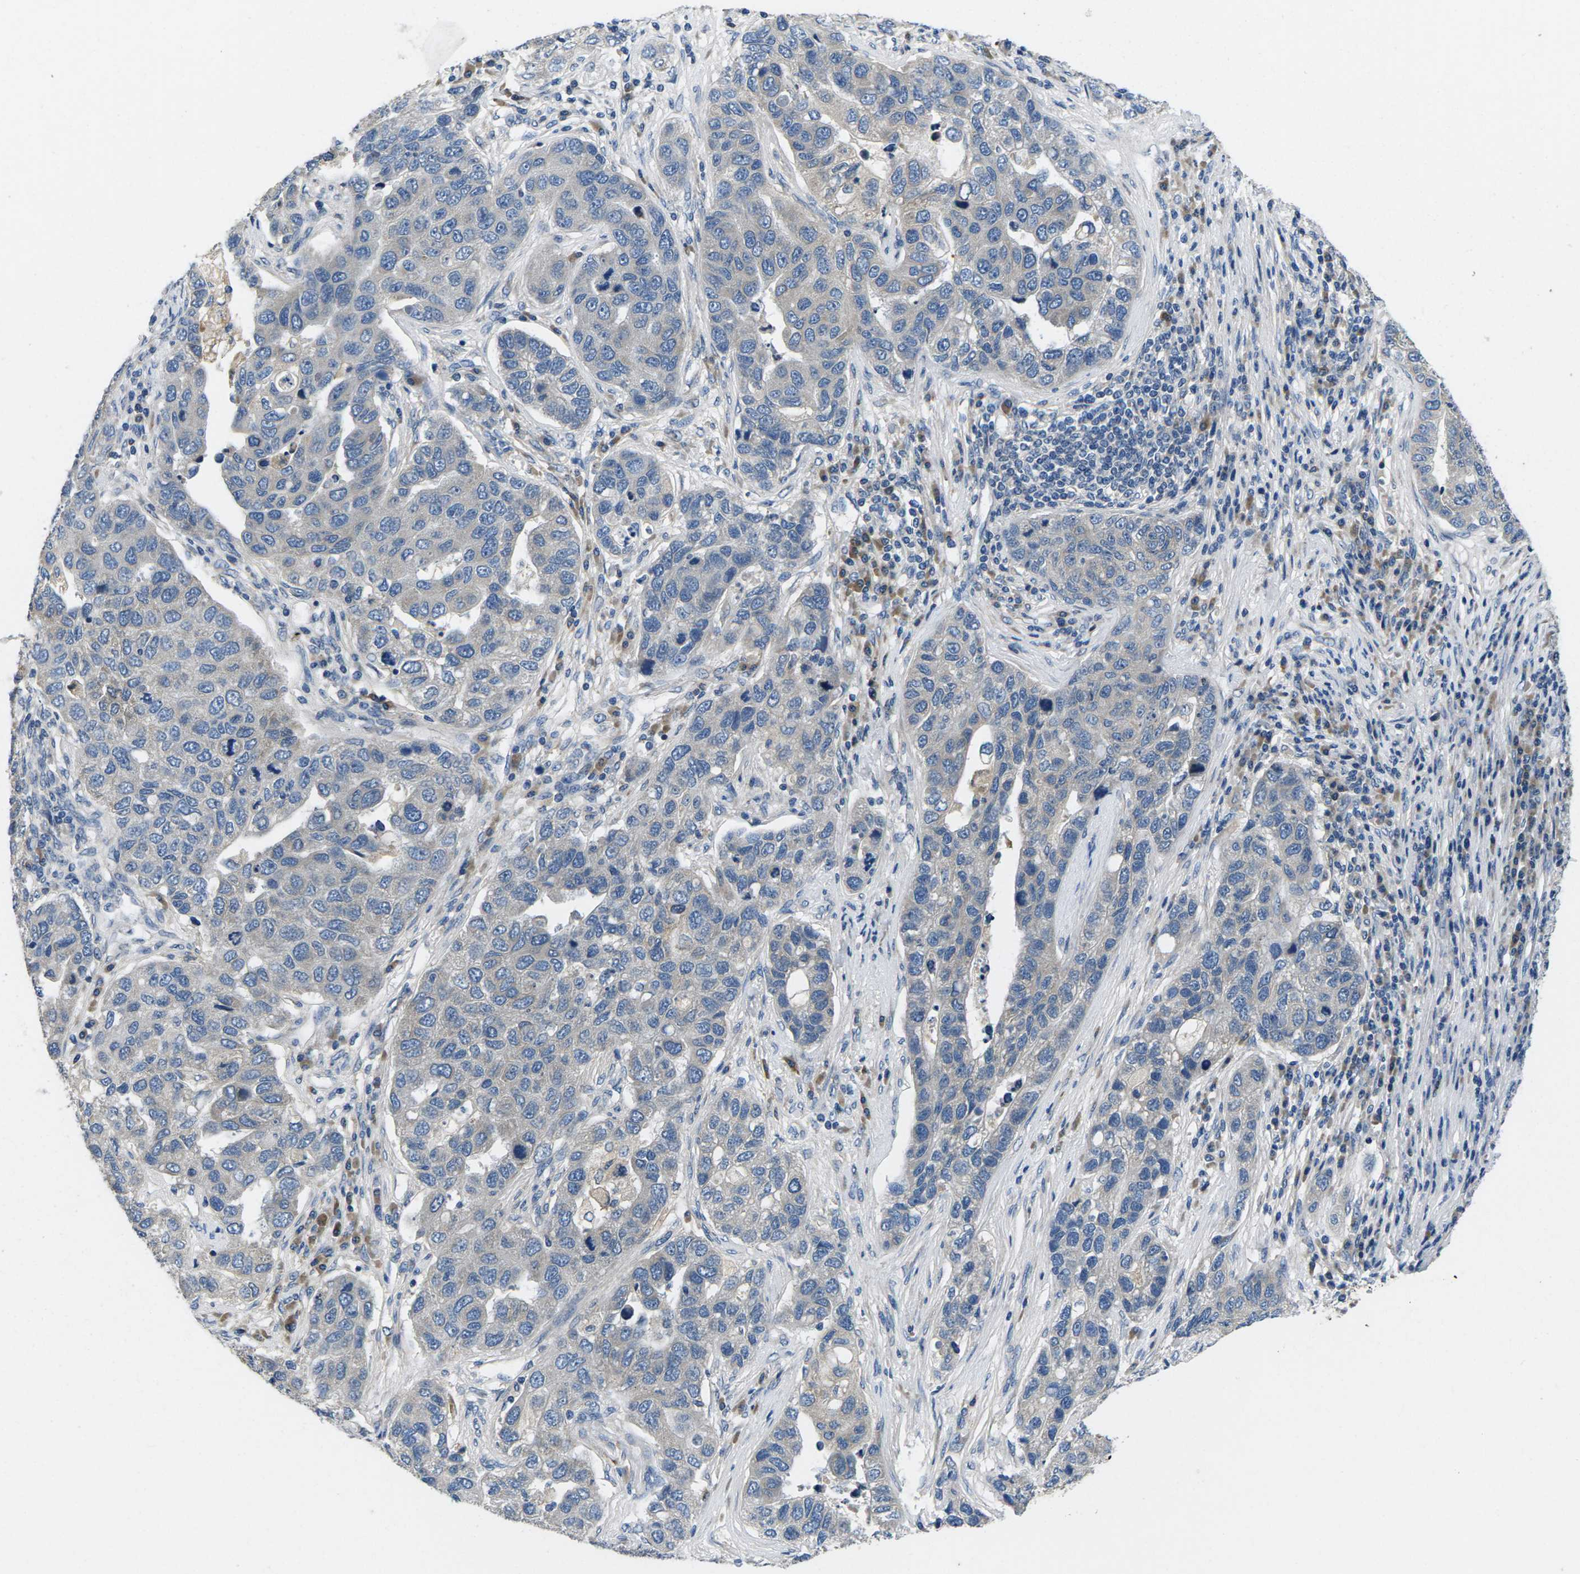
{"staining": {"intensity": "negative", "quantity": "none", "location": "none"}, "tissue": "pancreatic cancer", "cell_type": "Tumor cells", "image_type": "cancer", "snomed": [{"axis": "morphology", "description": "Adenocarcinoma, NOS"}, {"axis": "topography", "description": "Pancreas"}], "caption": "Adenocarcinoma (pancreatic) was stained to show a protein in brown. There is no significant expression in tumor cells.", "gene": "ERGIC3", "patient": {"sex": "female", "age": 61}}